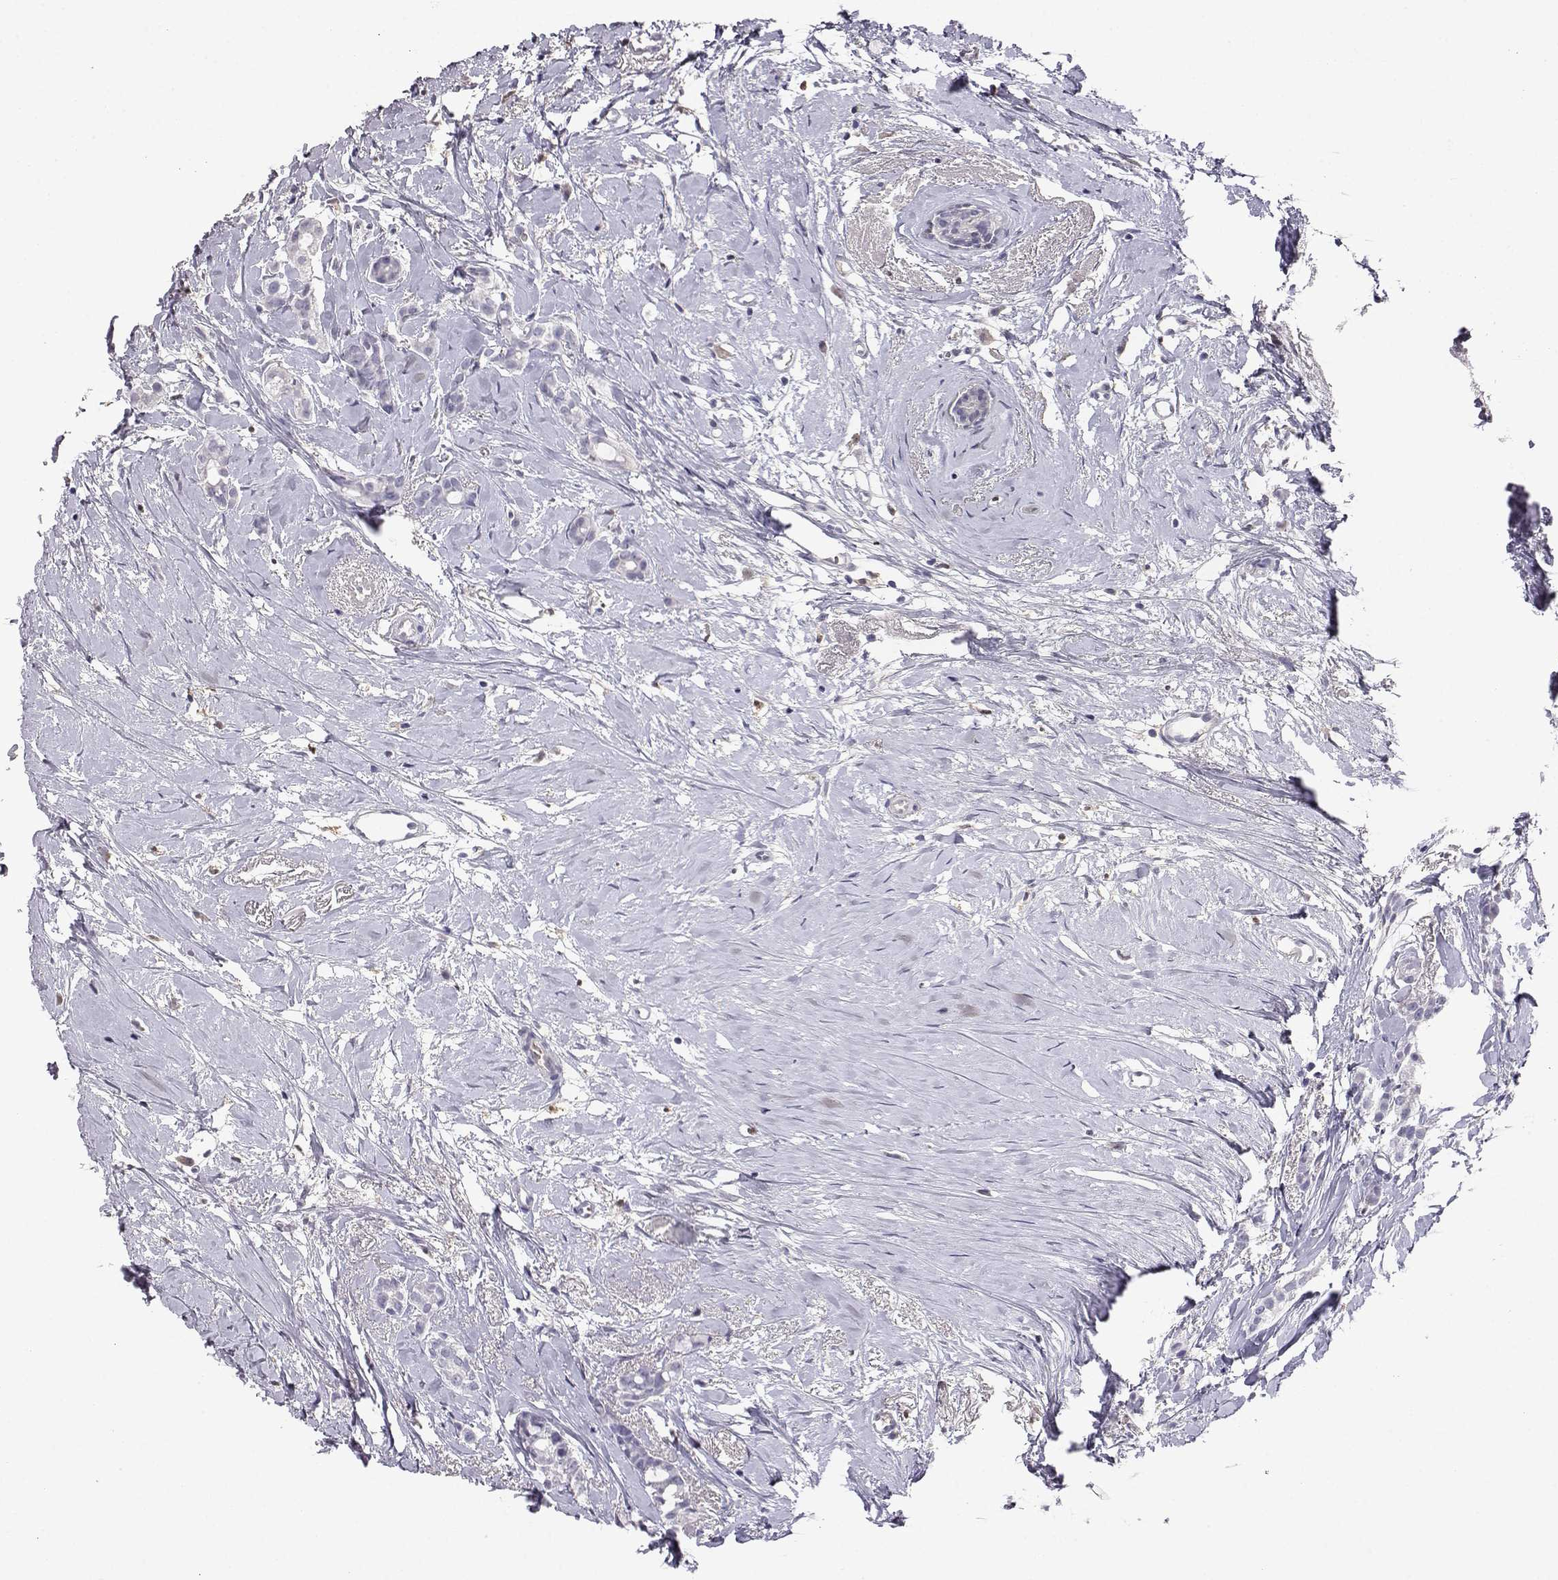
{"staining": {"intensity": "negative", "quantity": "none", "location": "none"}, "tissue": "breast cancer", "cell_type": "Tumor cells", "image_type": "cancer", "snomed": [{"axis": "morphology", "description": "Duct carcinoma"}, {"axis": "topography", "description": "Breast"}], "caption": "IHC histopathology image of neoplastic tissue: human breast cancer stained with DAB (3,3'-diaminobenzidine) displays no significant protein staining in tumor cells.", "gene": "AKR1B1", "patient": {"sex": "female", "age": 40}}